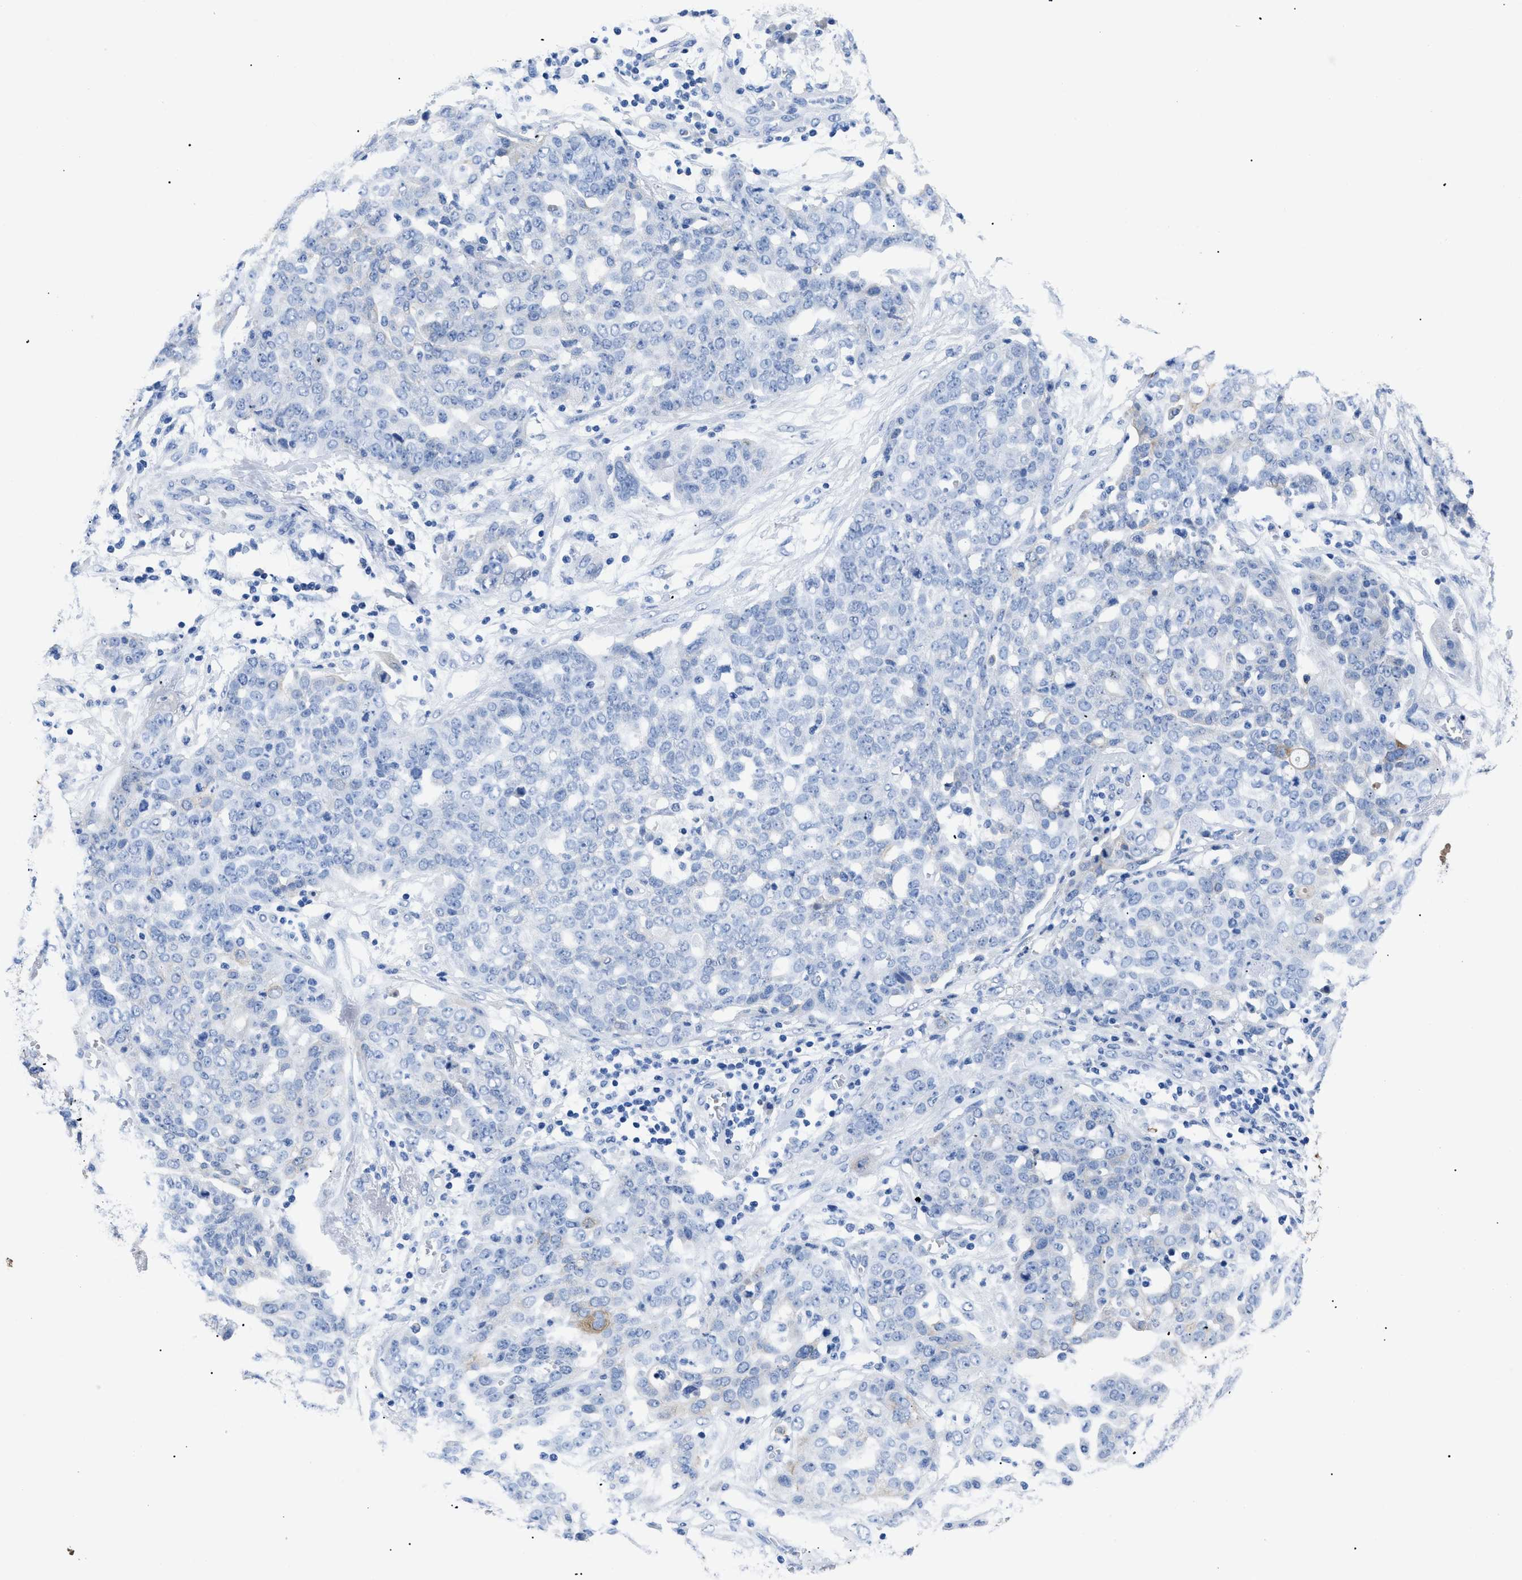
{"staining": {"intensity": "negative", "quantity": "none", "location": "none"}, "tissue": "ovarian cancer", "cell_type": "Tumor cells", "image_type": "cancer", "snomed": [{"axis": "morphology", "description": "Cystadenocarcinoma, serous, NOS"}, {"axis": "topography", "description": "Soft tissue"}, {"axis": "topography", "description": "Ovary"}], "caption": "Tumor cells are negative for protein expression in human serous cystadenocarcinoma (ovarian).", "gene": "TMEM68", "patient": {"sex": "female", "age": 57}}